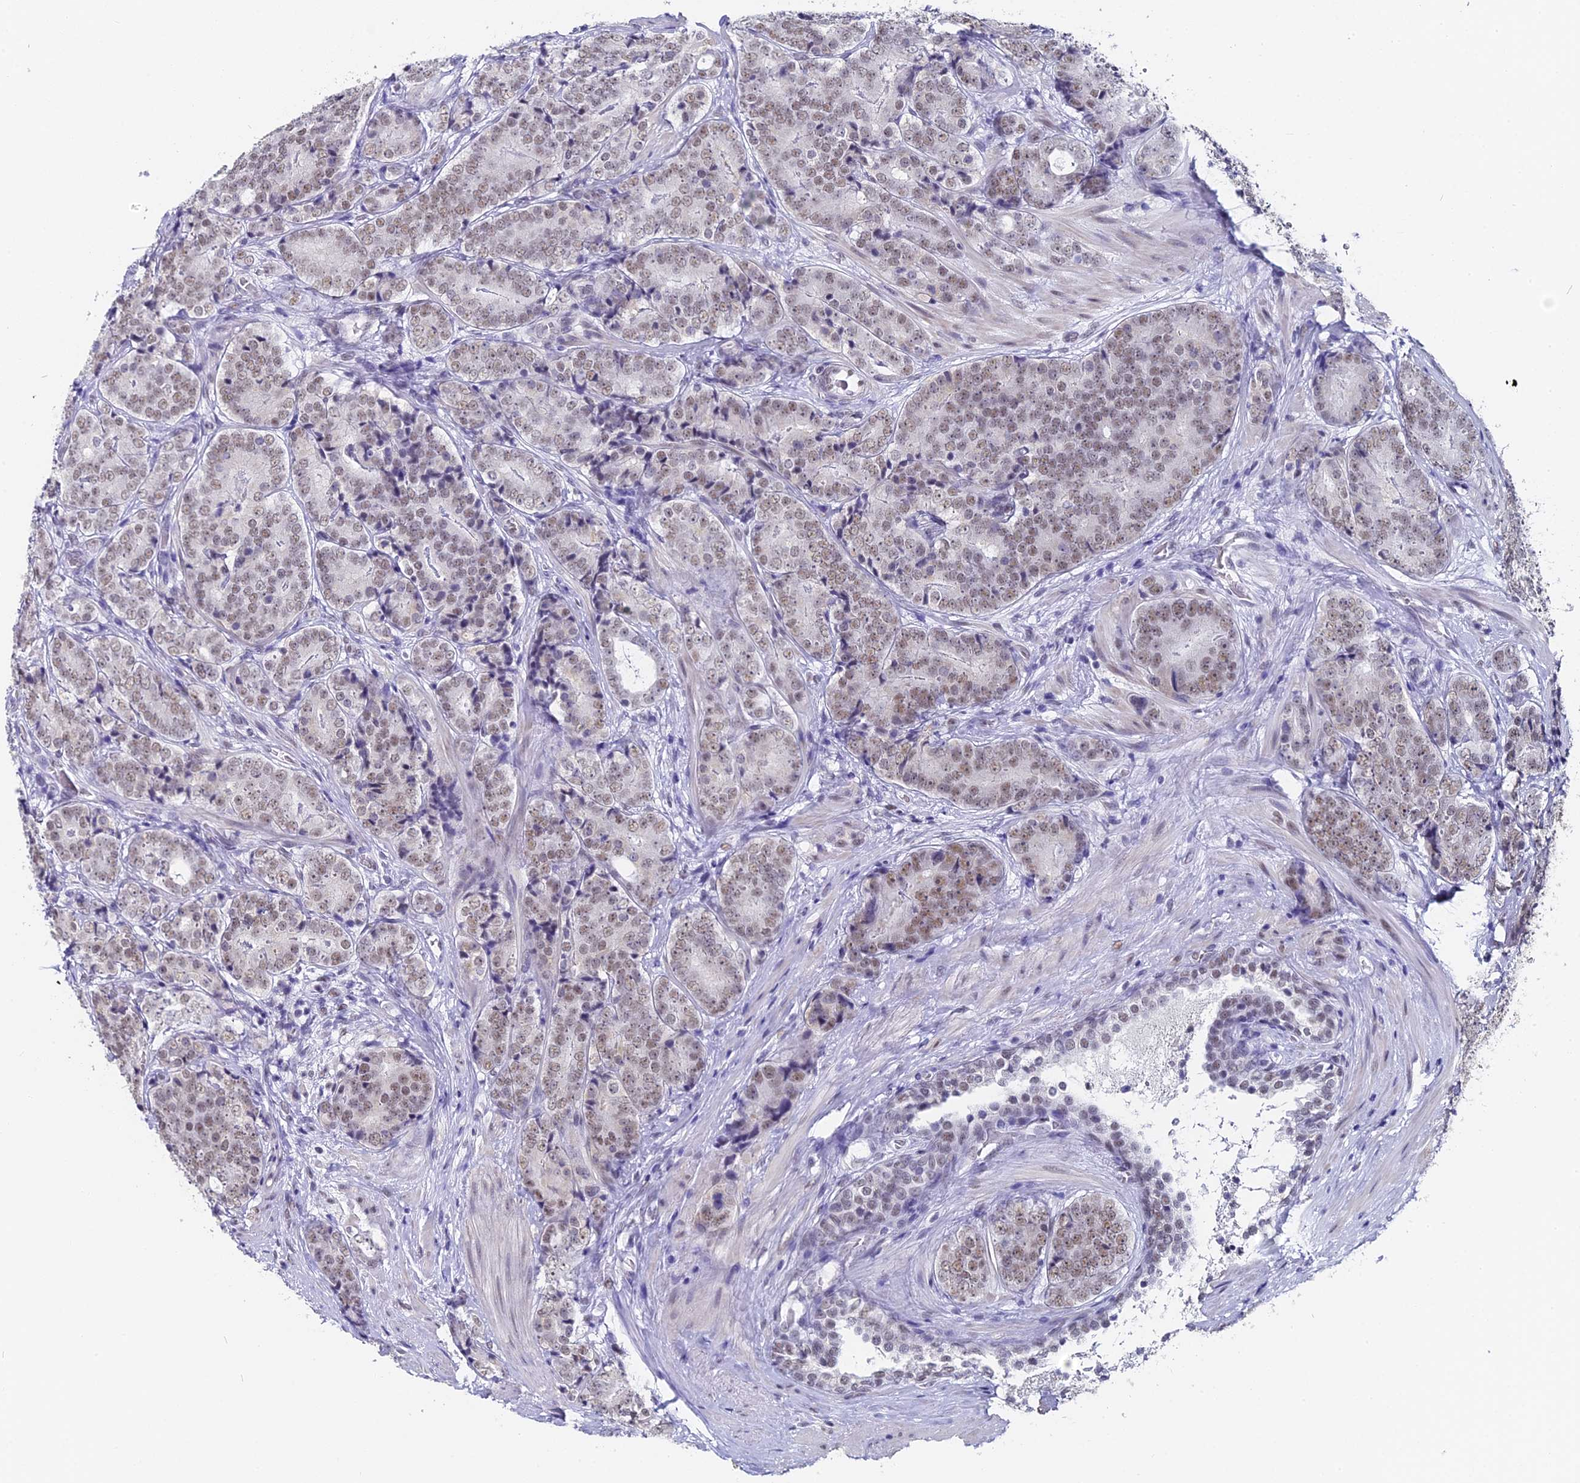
{"staining": {"intensity": "weak", "quantity": ">75%", "location": "nuclear"}, "tissue": "prostate cancer", "cell_type": "Tumor cells", "image_type": "cancer", "snomed": [{"axis": "morphology", "description": "Adenocarcinoma, High grade"}, {"axis": "topography", "description": "Prostate"}], "caption": "A low amount of weak nuclear staining is appreciated in approximately >75% of tumor cells in prostate adenocarcinoma (high-grade) tissue.", "gene": "CD2BP2", "patient": {"sex": "male", "age": 56}}